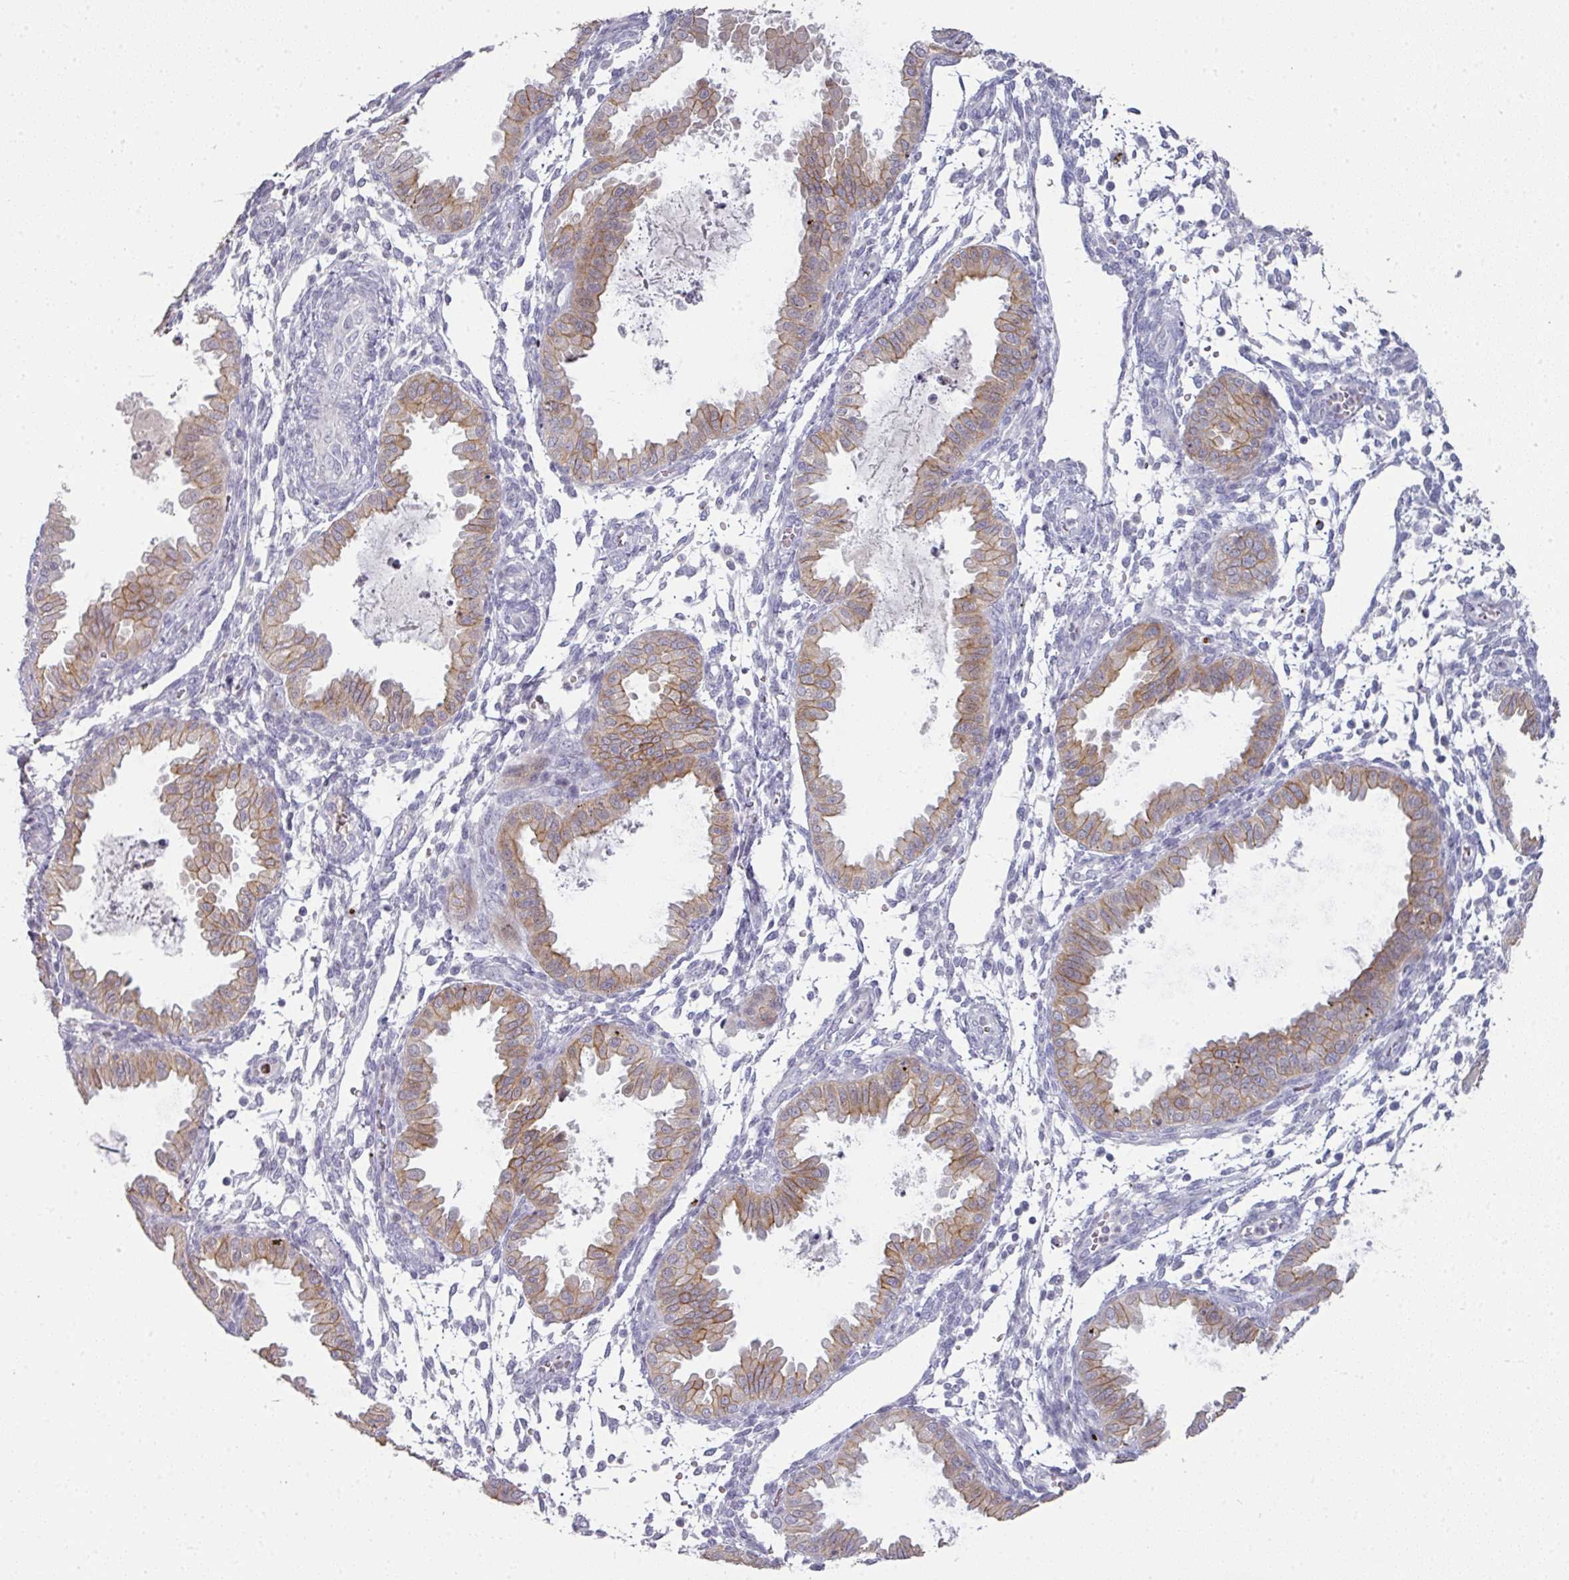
{"staining": {"intensity": "negative", "quantity": "none", "location": "none"}, "tissue": "endometrium", "cell_type": "Cells in endometrial stroma", "image_type": "normal", "snomed": [{"axis": "morphology", "description": "Normal tissue, NOS"}, {"axis": "topography", "description": "Endometrium"}], "caption": "Benign endometrium was stained to show a protein in brown. There is no significant expression in cells in endometrial stroma. (Stains: DAB immunohistochemistry (IHC) with hematoxylin counter stain, Microscopy: brightfield microscopy at high magnification).", "gene": "GTF2H3", "patient": {"sex": "female", "age": 33}}